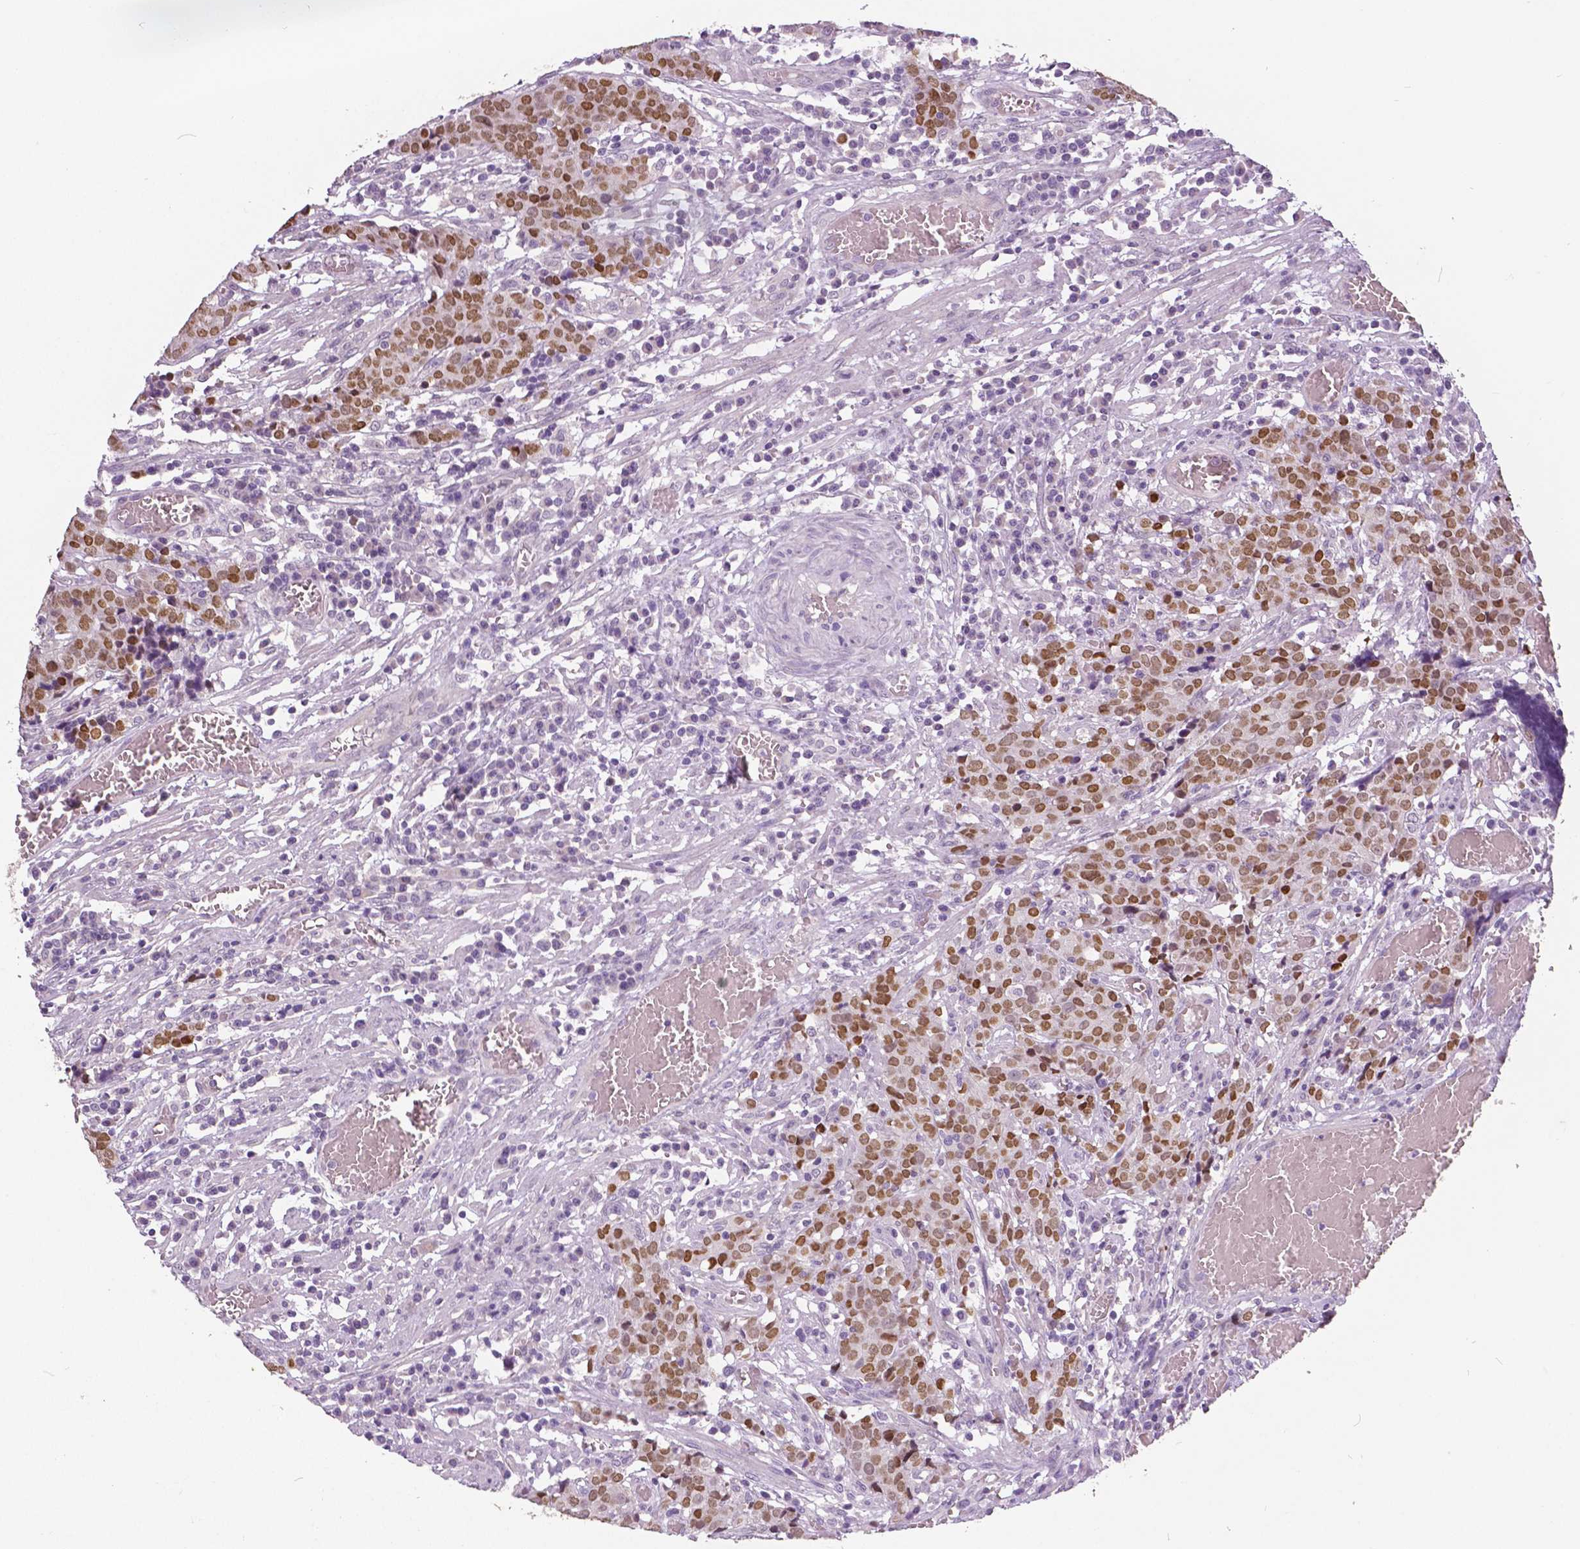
{"staining": {"intensity": "moderate", "quantity": ">75%", "location": "nuclear"}, "tissue": "prostate cancer", "cell_type": "Tumor cells", "image_type": "cancer", "snomed": [{"axis": "morphology", "description": "Adenocarcinoma, High grade"}, {"axis": "topography", "description": "Prostate and seminal vesicle, NOS"}], "caption": "Moderate nuclear protein positivity is identified in approximately >75% of tumor cells in prostate adenocarcinoma (high-grade).", "gene": "FOXA1", "patient": {"sex": "male", "age": 60}}